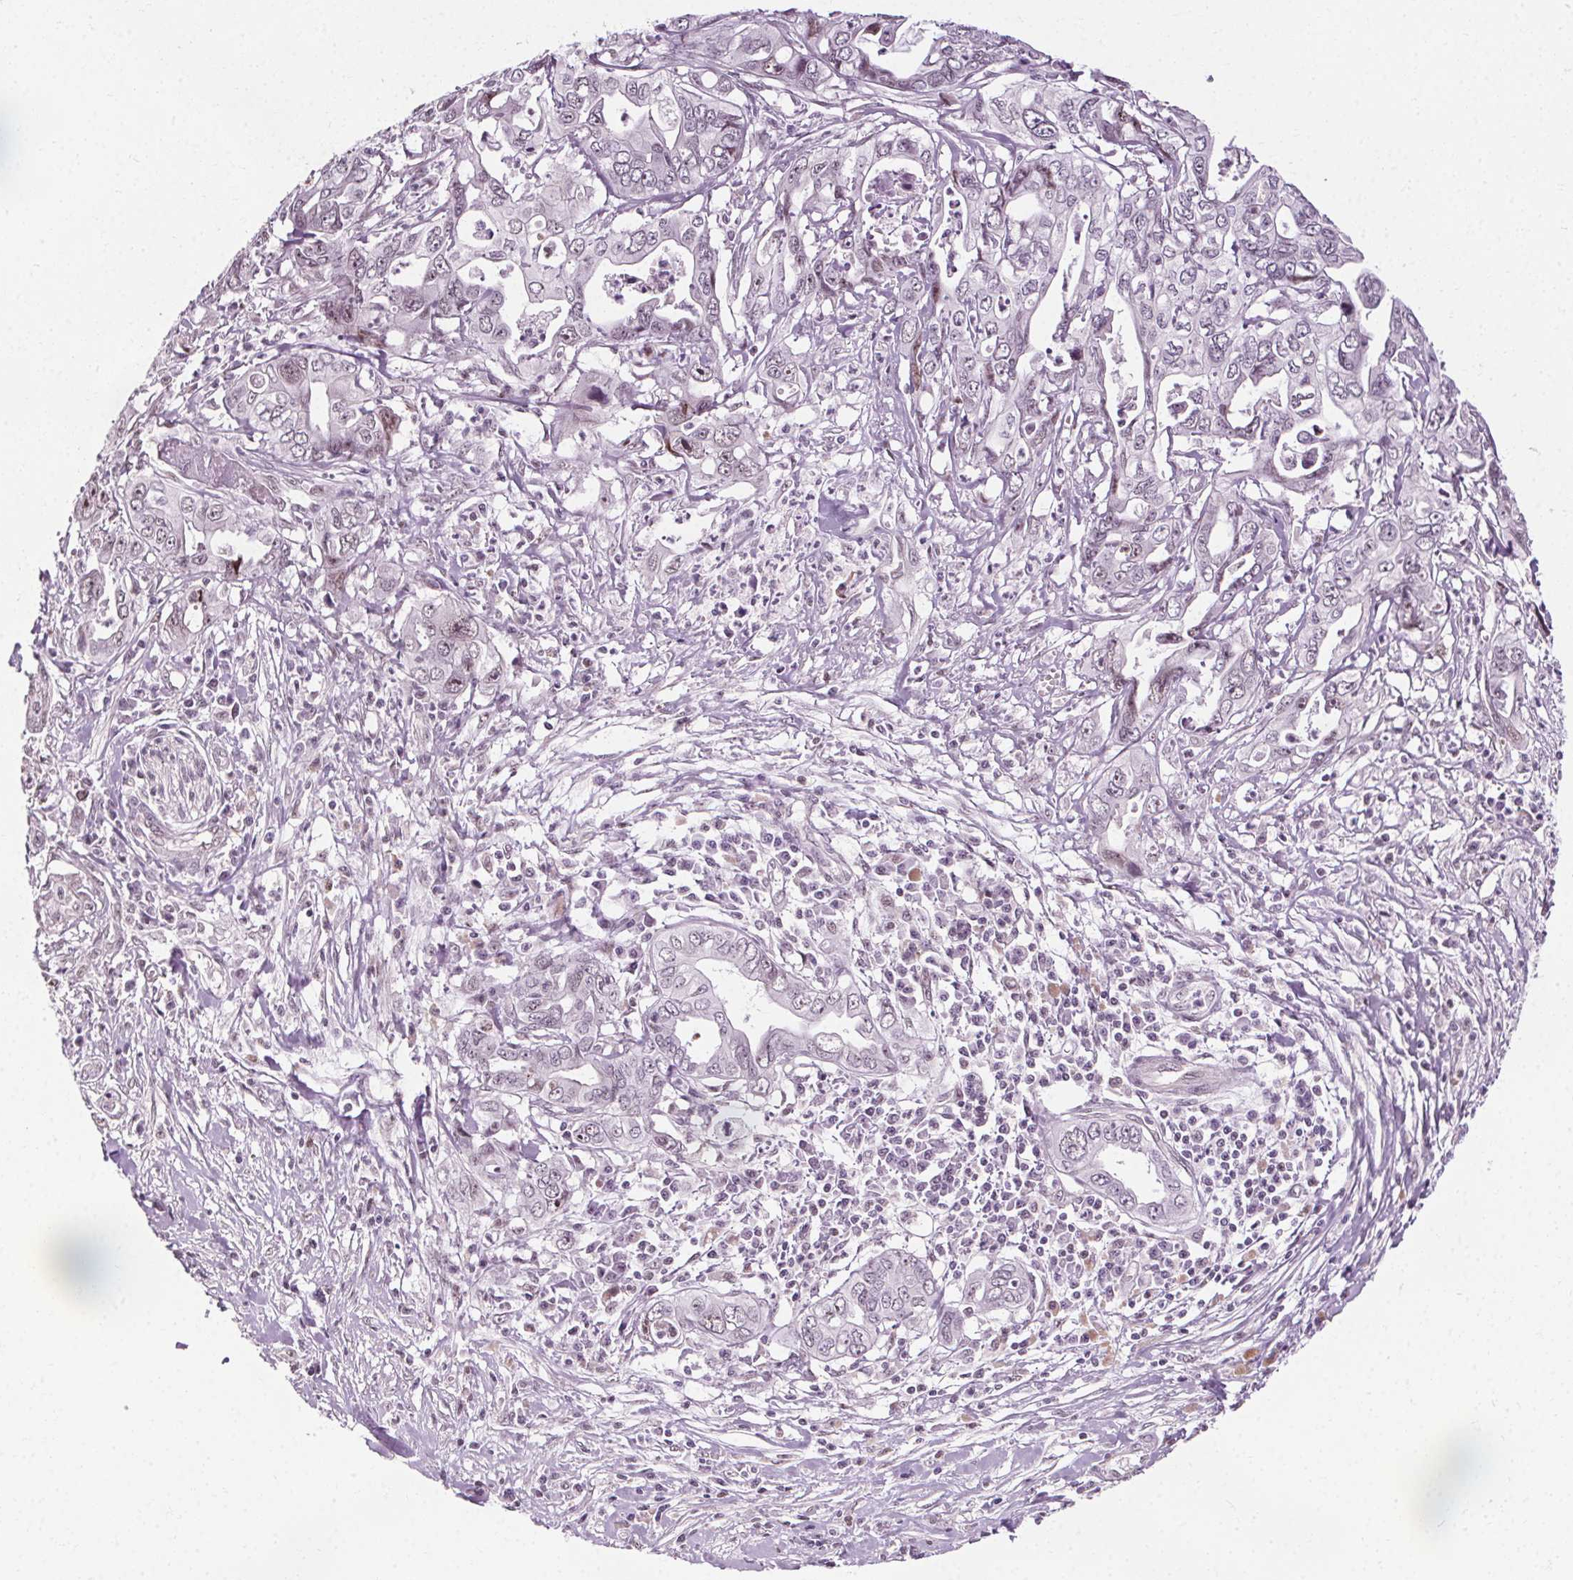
{"staining": {"intensity": "negative", "quantity": "none", "location": "none"}, "tissue": "pancreatic cancer", "cell_type": "Tumor cells", "image_type": "cancer", "snomed": [{"axis": "morphology", "description": "Adenocarcinoma, NOS"}, {"axis": "topography", "description": "Pancreas"}], "caption": "High power microscopy image of an immunohistochemistry (IHC) photomicrograph of pancreatic adenocarcinoma, revealing no significant positivity in tumor cells.", "gene": "CEBPA", "patient": {"sex": "male", "age": 68}}